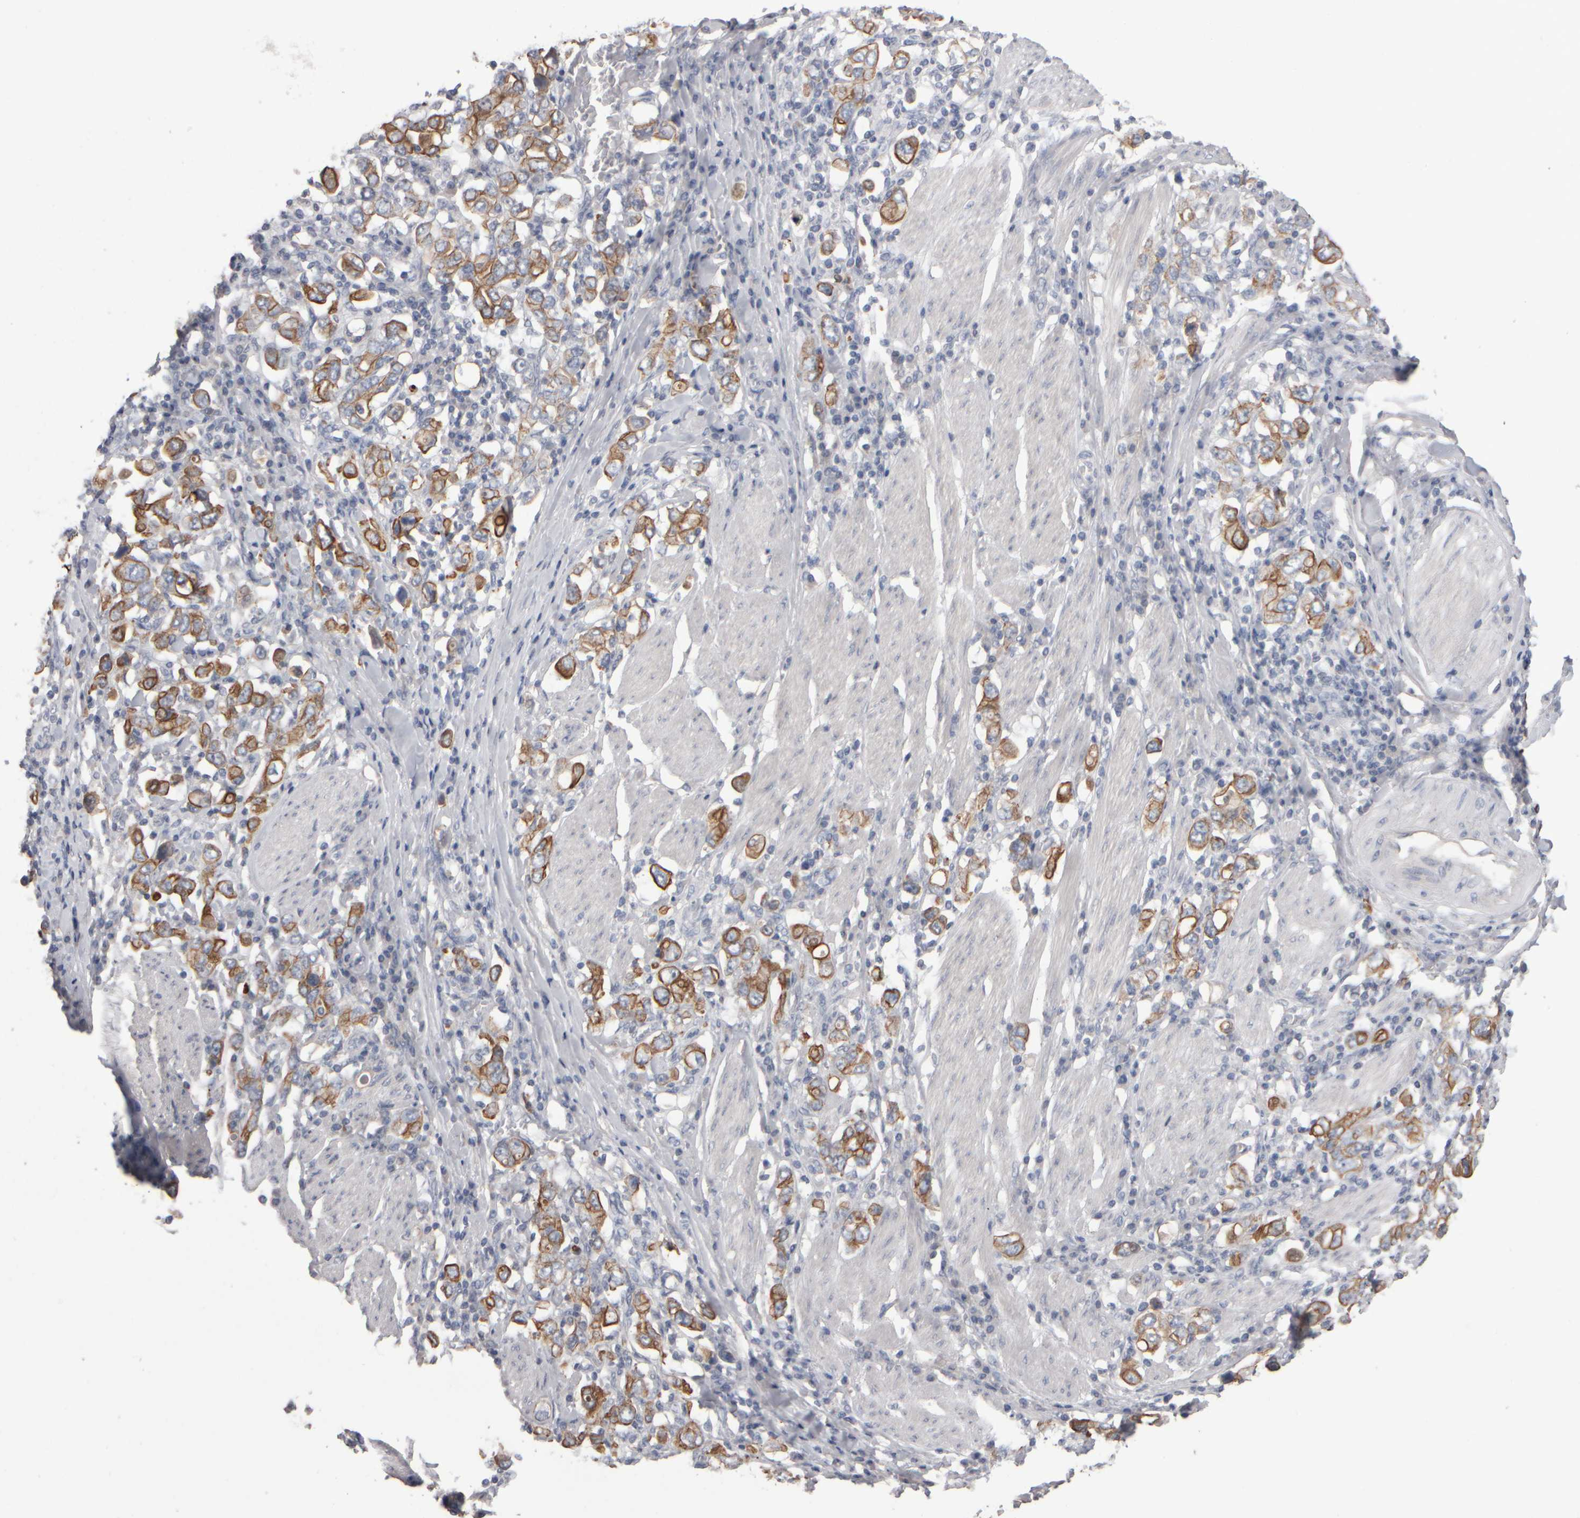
{"staining": {"intensity": "moderate", "quantity": ">75%", "location": "cytoplasmic/membranous"}, "tissue": "stomach cancer", "cell_type": "Tumor cells", "image_type": "cancer", "snomed": [{"axis": "morphology", "description": "Adenocarcinoma, NOS"}, {"axis": "topography", "description": "Stomach, upper"}], "caption": "There is medium levels of moderate cytoplasmic/membranous expression in tumor cells of stomach cancer, as demonstrated by immunohistochemical staining (brown color).", "gene": "EPHX2", "patient": {"sex": "male", "age": 62}}